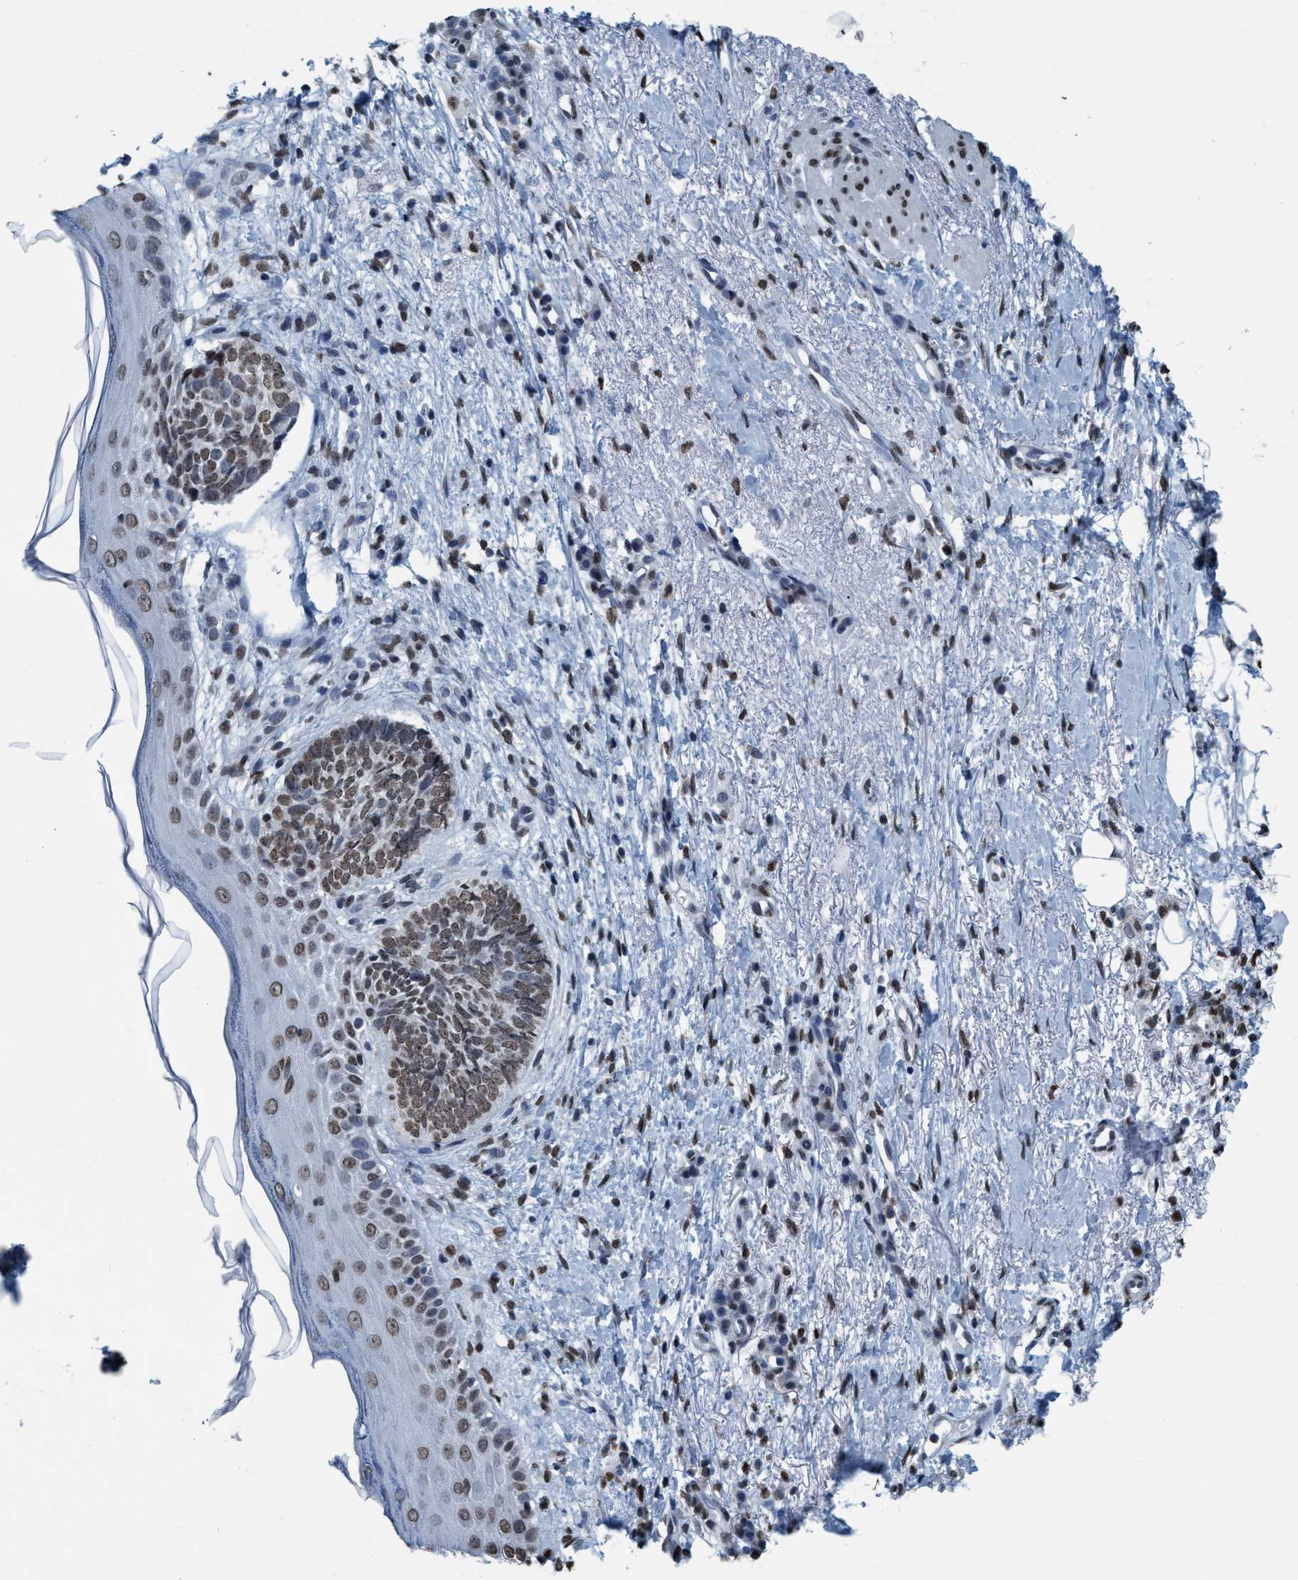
{"staining": {"intensity": "weak", "quantity": ">75%", "location": "nuclear"}, "tissue": "skin cancer", "cell_type": "Tumor cells", "image_type": "cancer", "snomed": [{"axis": "morphology", "description": "Basal cell carcinoma"}, {"axis": "topography", "description": "Skin"}], "caption": "Protein staining of basal cell carcinoma (skin) tissue reveals weak nuclear expression in approximately >75% of tumor cells.", "gene": "CCNE2", "patient": {"sex": "female", "age": 84}}